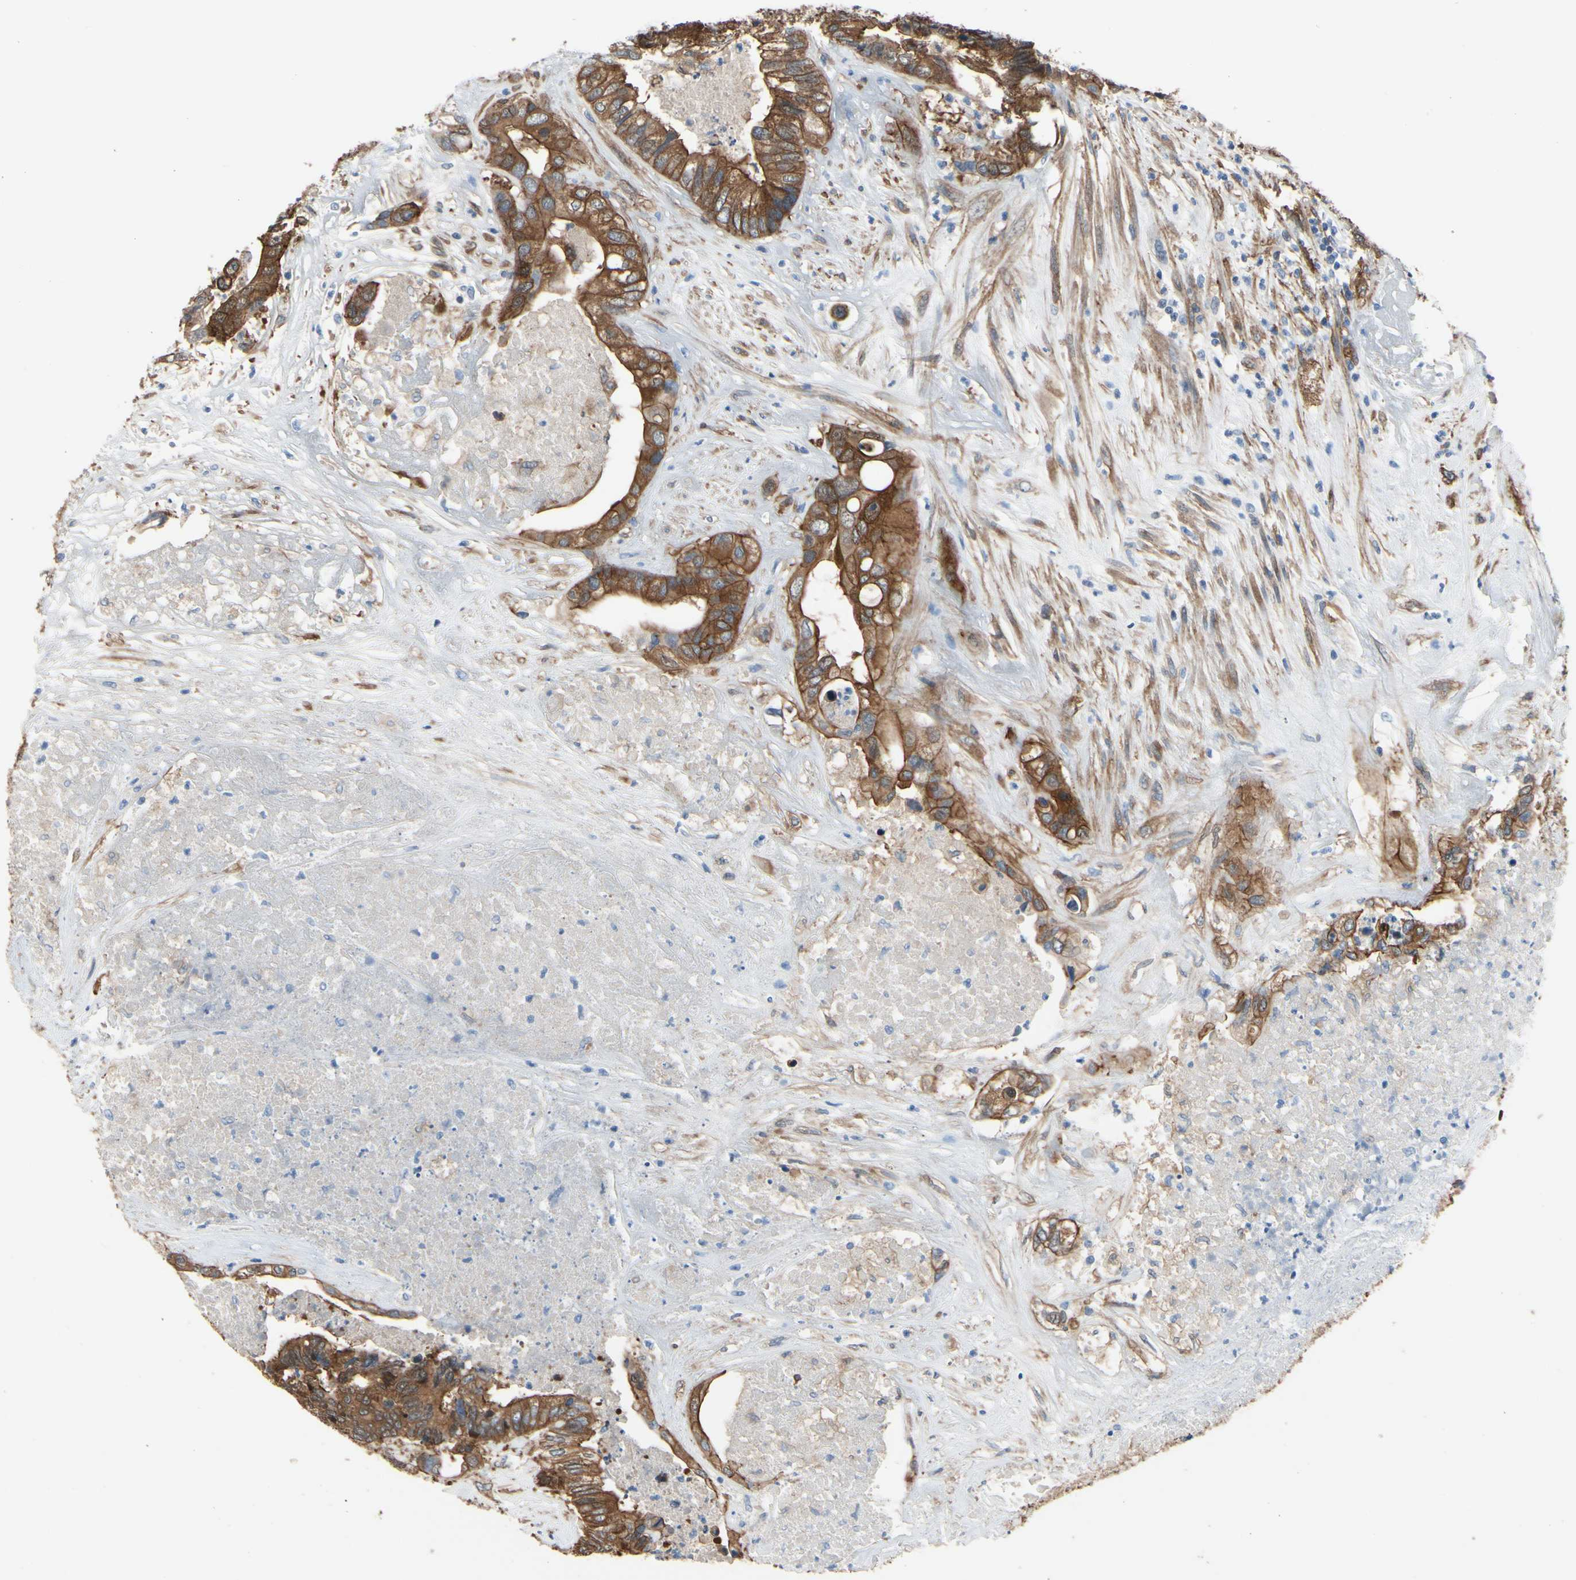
{"staining": {"intensity": "moderate", "quantity": ">75%", "location": "cytoplasmic/membranous"}, "tissue": "colorectal cancer", "cell_type": "Tumor cells", "image_type": "cancer", "snomed": [{"axis": "morphology", "description": "Adenocarcinoma, NOS"}, {"axis": "topography", "description": "Rectum"}], "caption": "DAB (3,3'-diaminobenzidine) immunohistochemical staining of human adenocarcinoma (colorectal) displays moderate cytoplasmic/membranous protein expression in about >75% of tumor cells.", "gene": "CTTNBP2", "patient": {"sex": "male", "age": 55}}